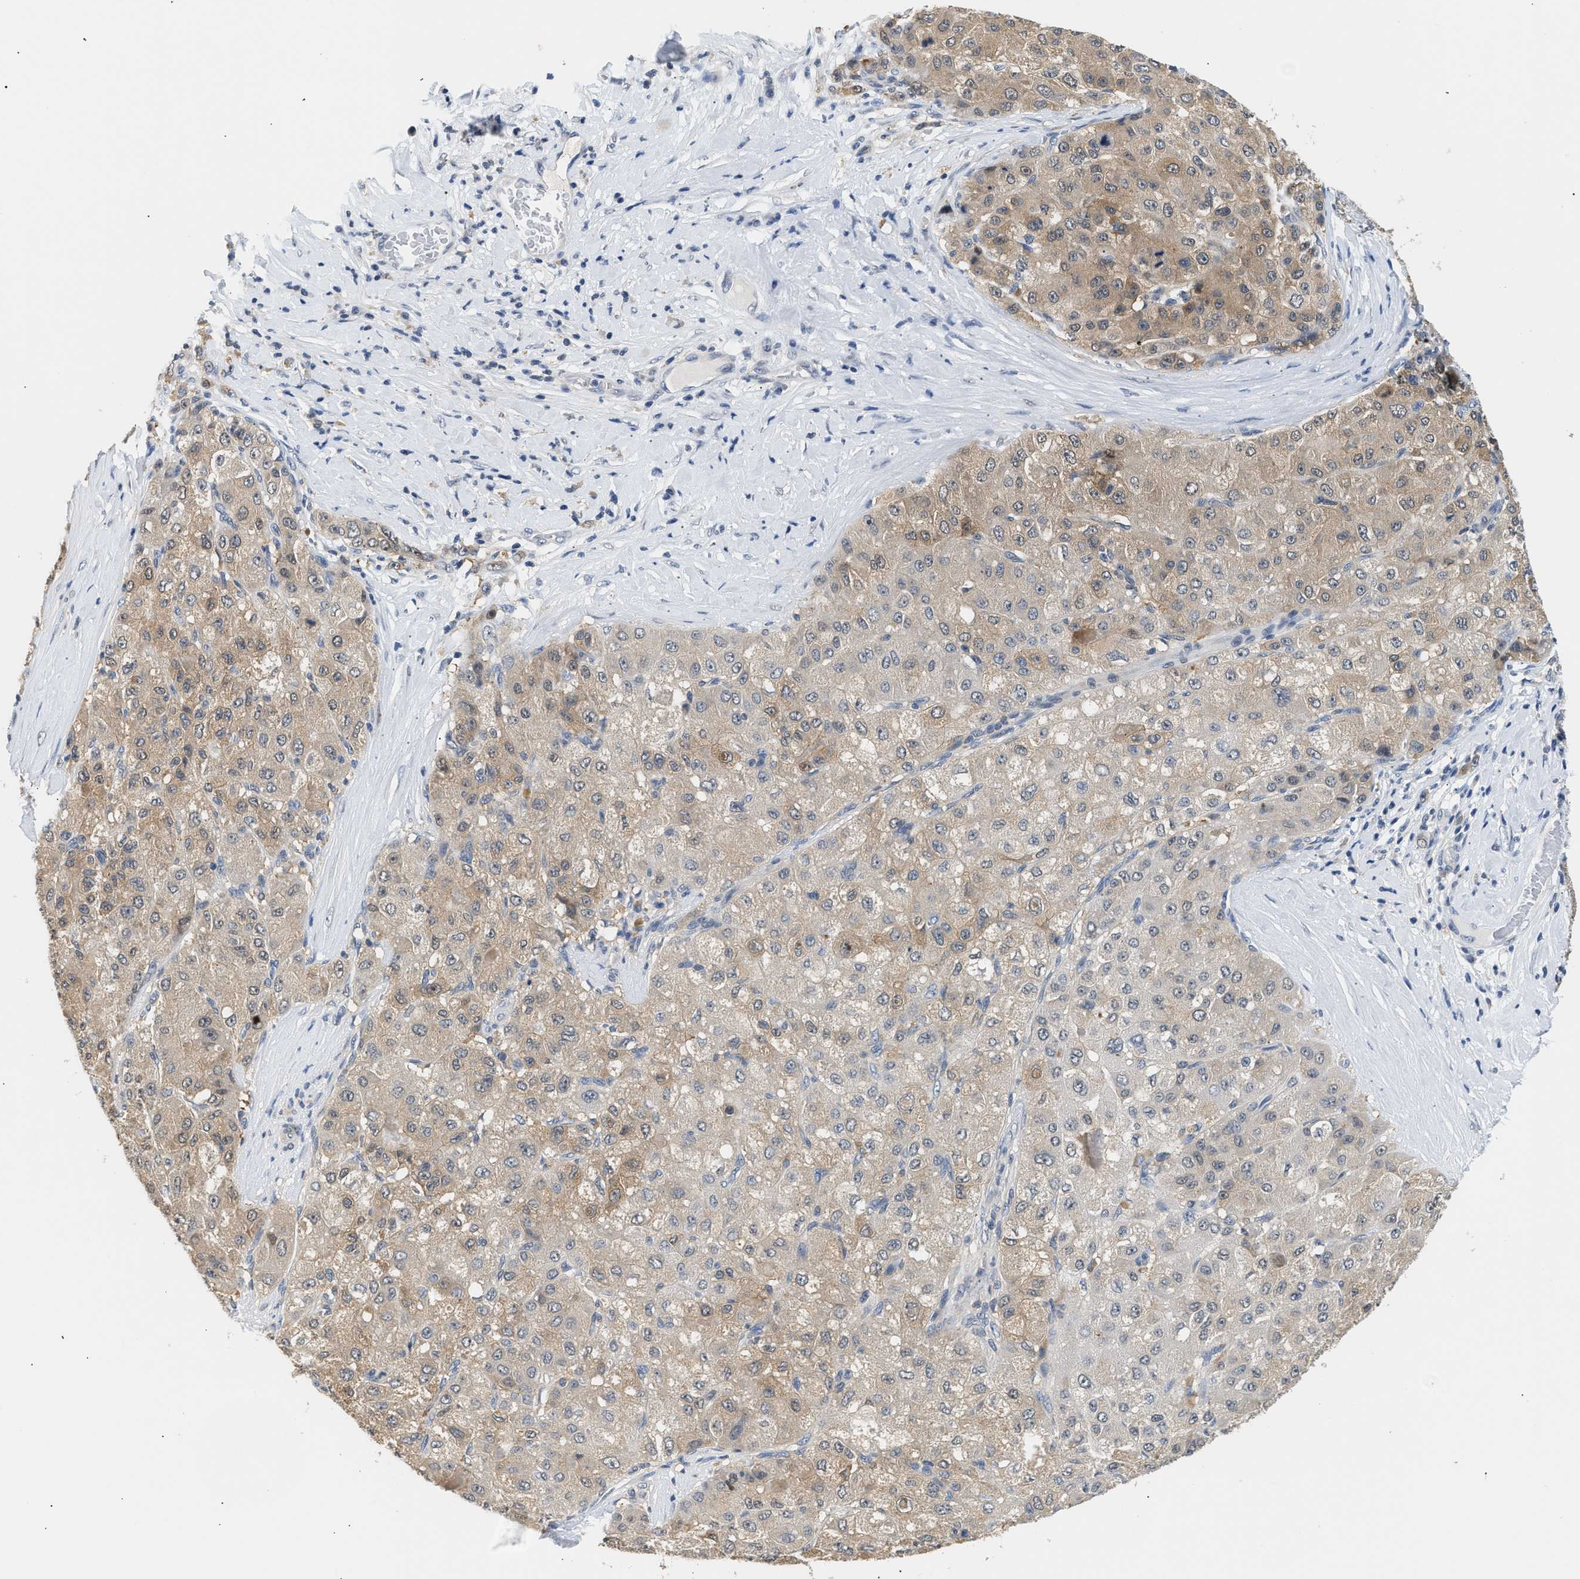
{"staining": {"intensity": "weak", "quantity": ">75%", "location": "cytoplasmic/membranous"}, "tissue": "liver cancer", "cell_type": "Tumor cells", "image_type": "cancer", "snomed": [{"axis": "morphology", "description": "Carcinoma, Hepatocellular, NOS"}, {"axis": "topography", "description": "Liver"}], "caption": "The histopathology image exhibits immunohistochemical staining of liver hepatocellular carcinoma. There is weak cytoplasmic/membranous expression is seen in about >75% of tumor cells.", "gene": "PPM1L", "patient": {"sex": "male", "age": 80}}